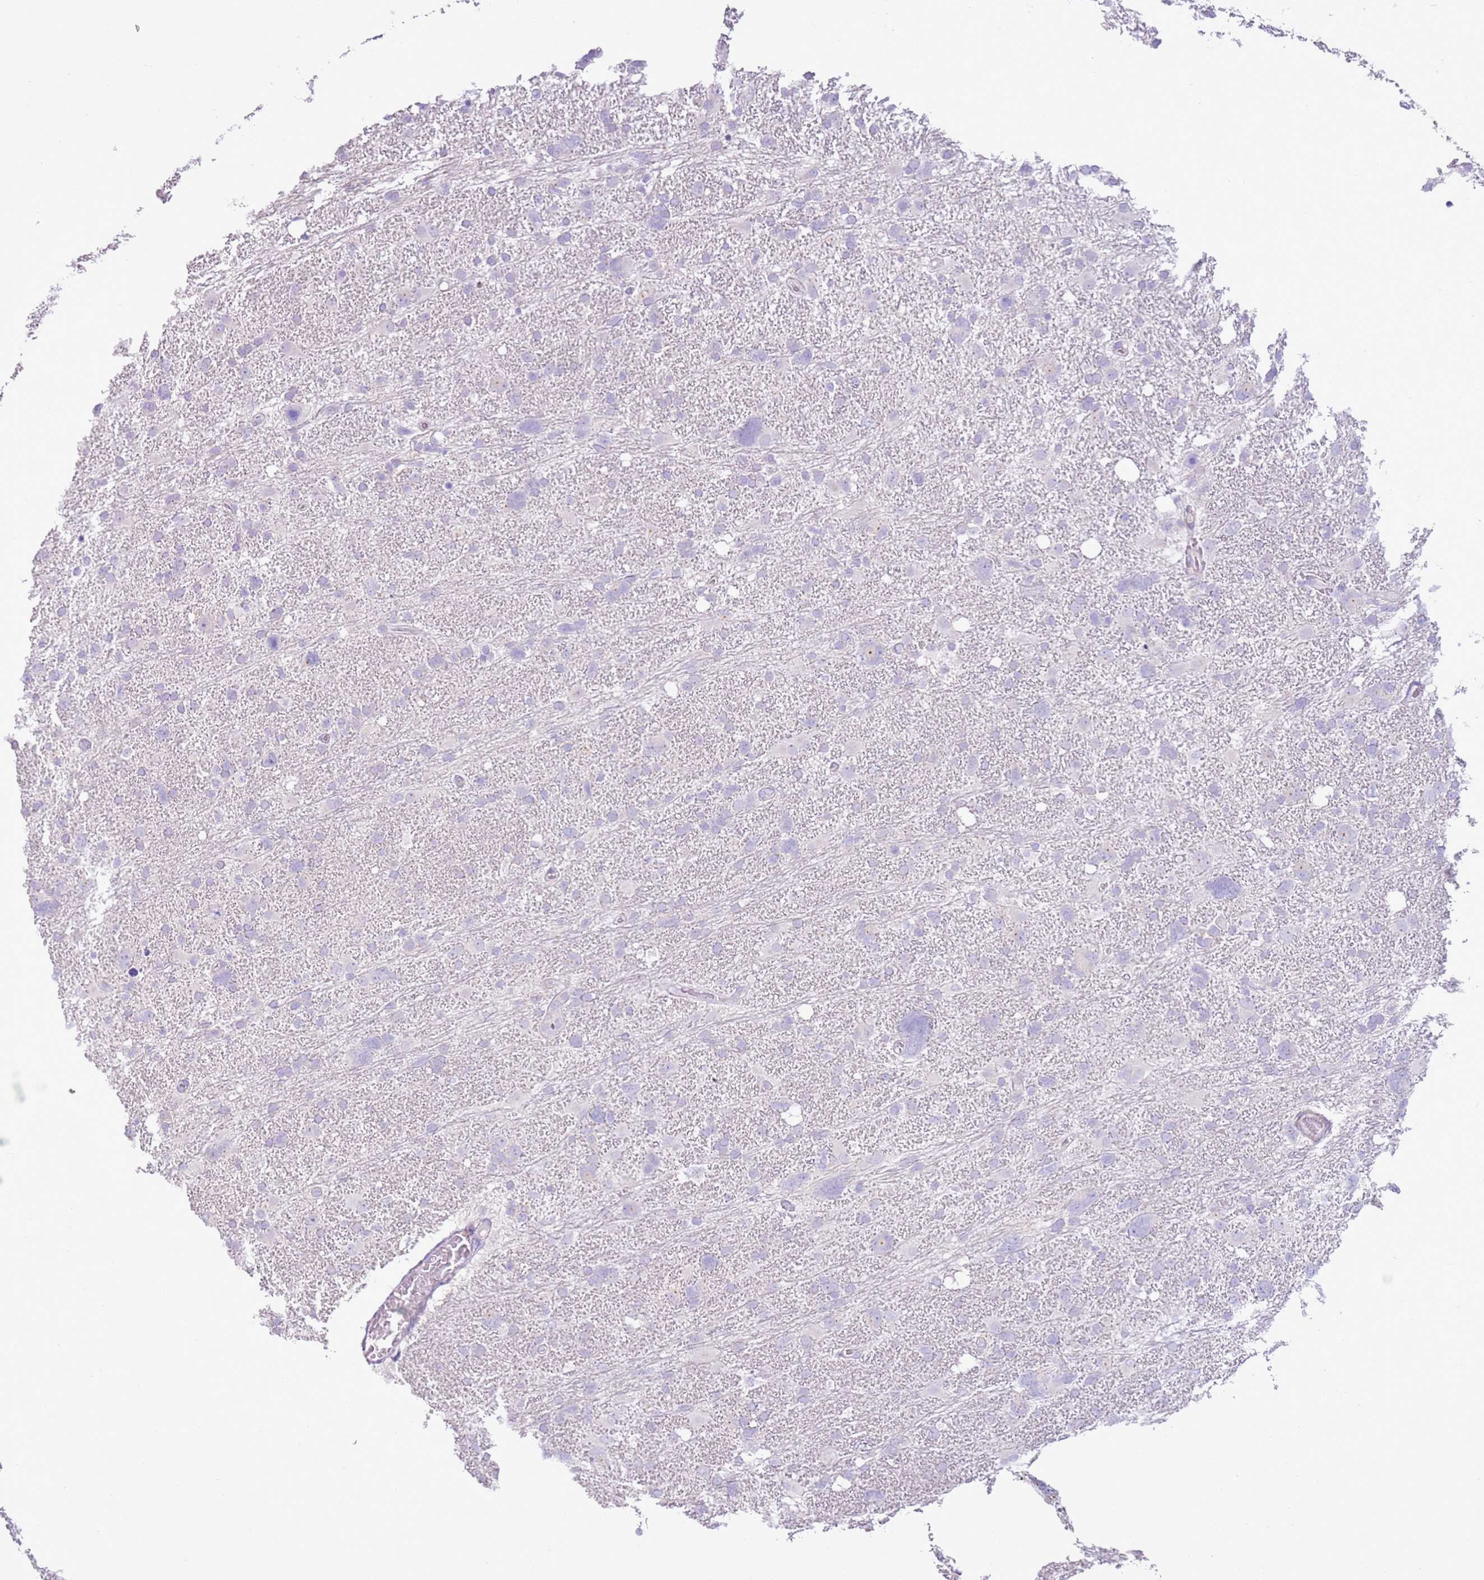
{"staining": {"intensity": "negative", "quantity": "none", "location": "none"}, "tissue": "glioma", "cell_type": "Tumor cells", "image_type": "cancer", "snomed": [{"axis": "morphology", "description": "Glioma, malignant, High grade"}, {"axis": "topography", "description": "Brain"}], "caption": "IHC histopathology image of human glioma stained for a protein (brown), which reveals no positivity in tumor cells.", "gene": "ZNF239", "patient": {"sex": "male", "age": 61}}